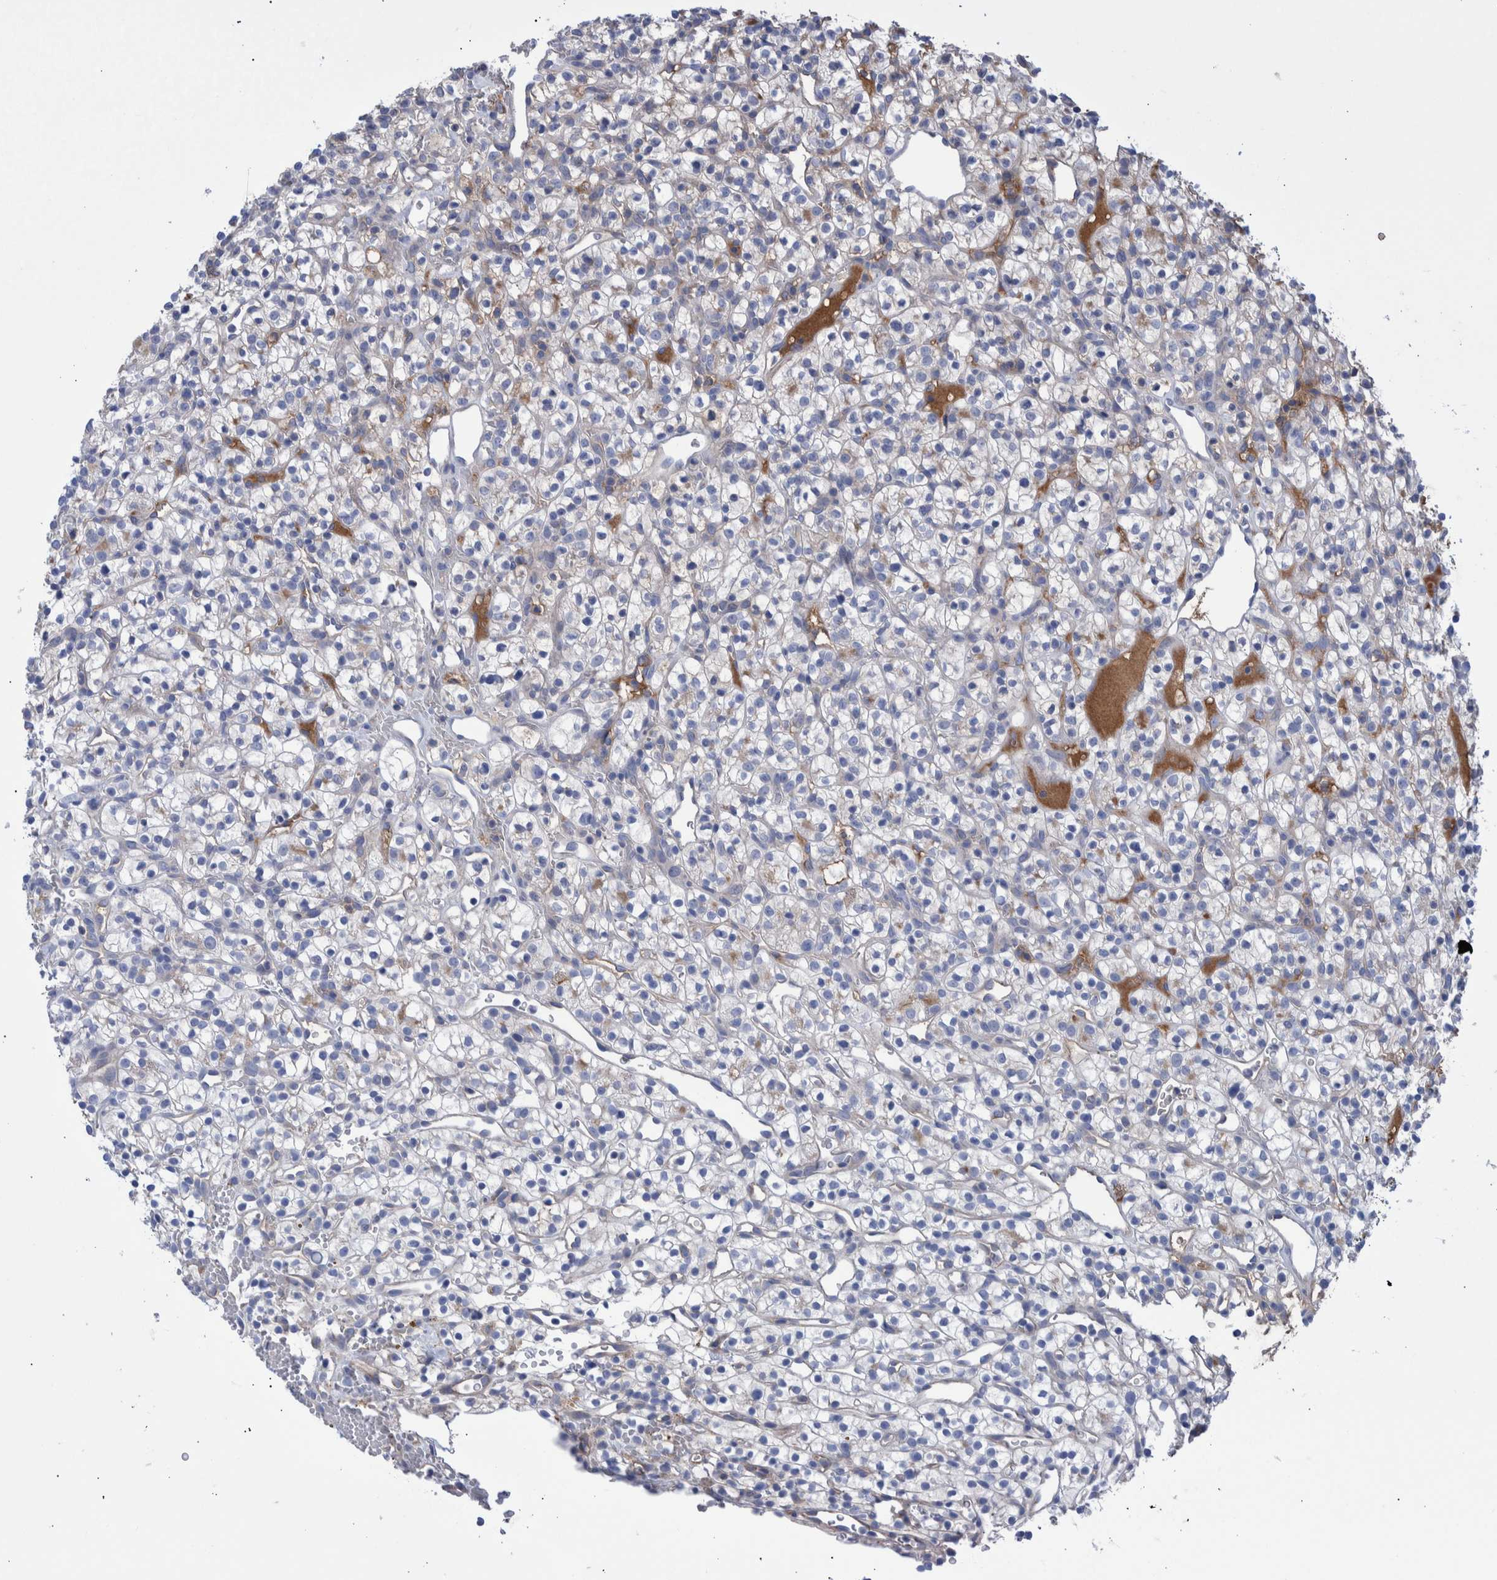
{"staining": {"intensity": "negative", "quantity": "none", "location": "none"}, "tissue": "renal cancer", "cell_type": "Tumor cells", "image_type": "cancer", "snomed": [{"axis": "morphology", "description": "Adenocarcinoma, NOS"}, {"axis": "topography", "description": "Kidney"}], "caption": "Adenocarcinoma (renal) was stained to show a protein in brown. There is no significant expression in tumor cells.", "gene": "DLL4", "patient": {"sex": "female", "age": 57}}